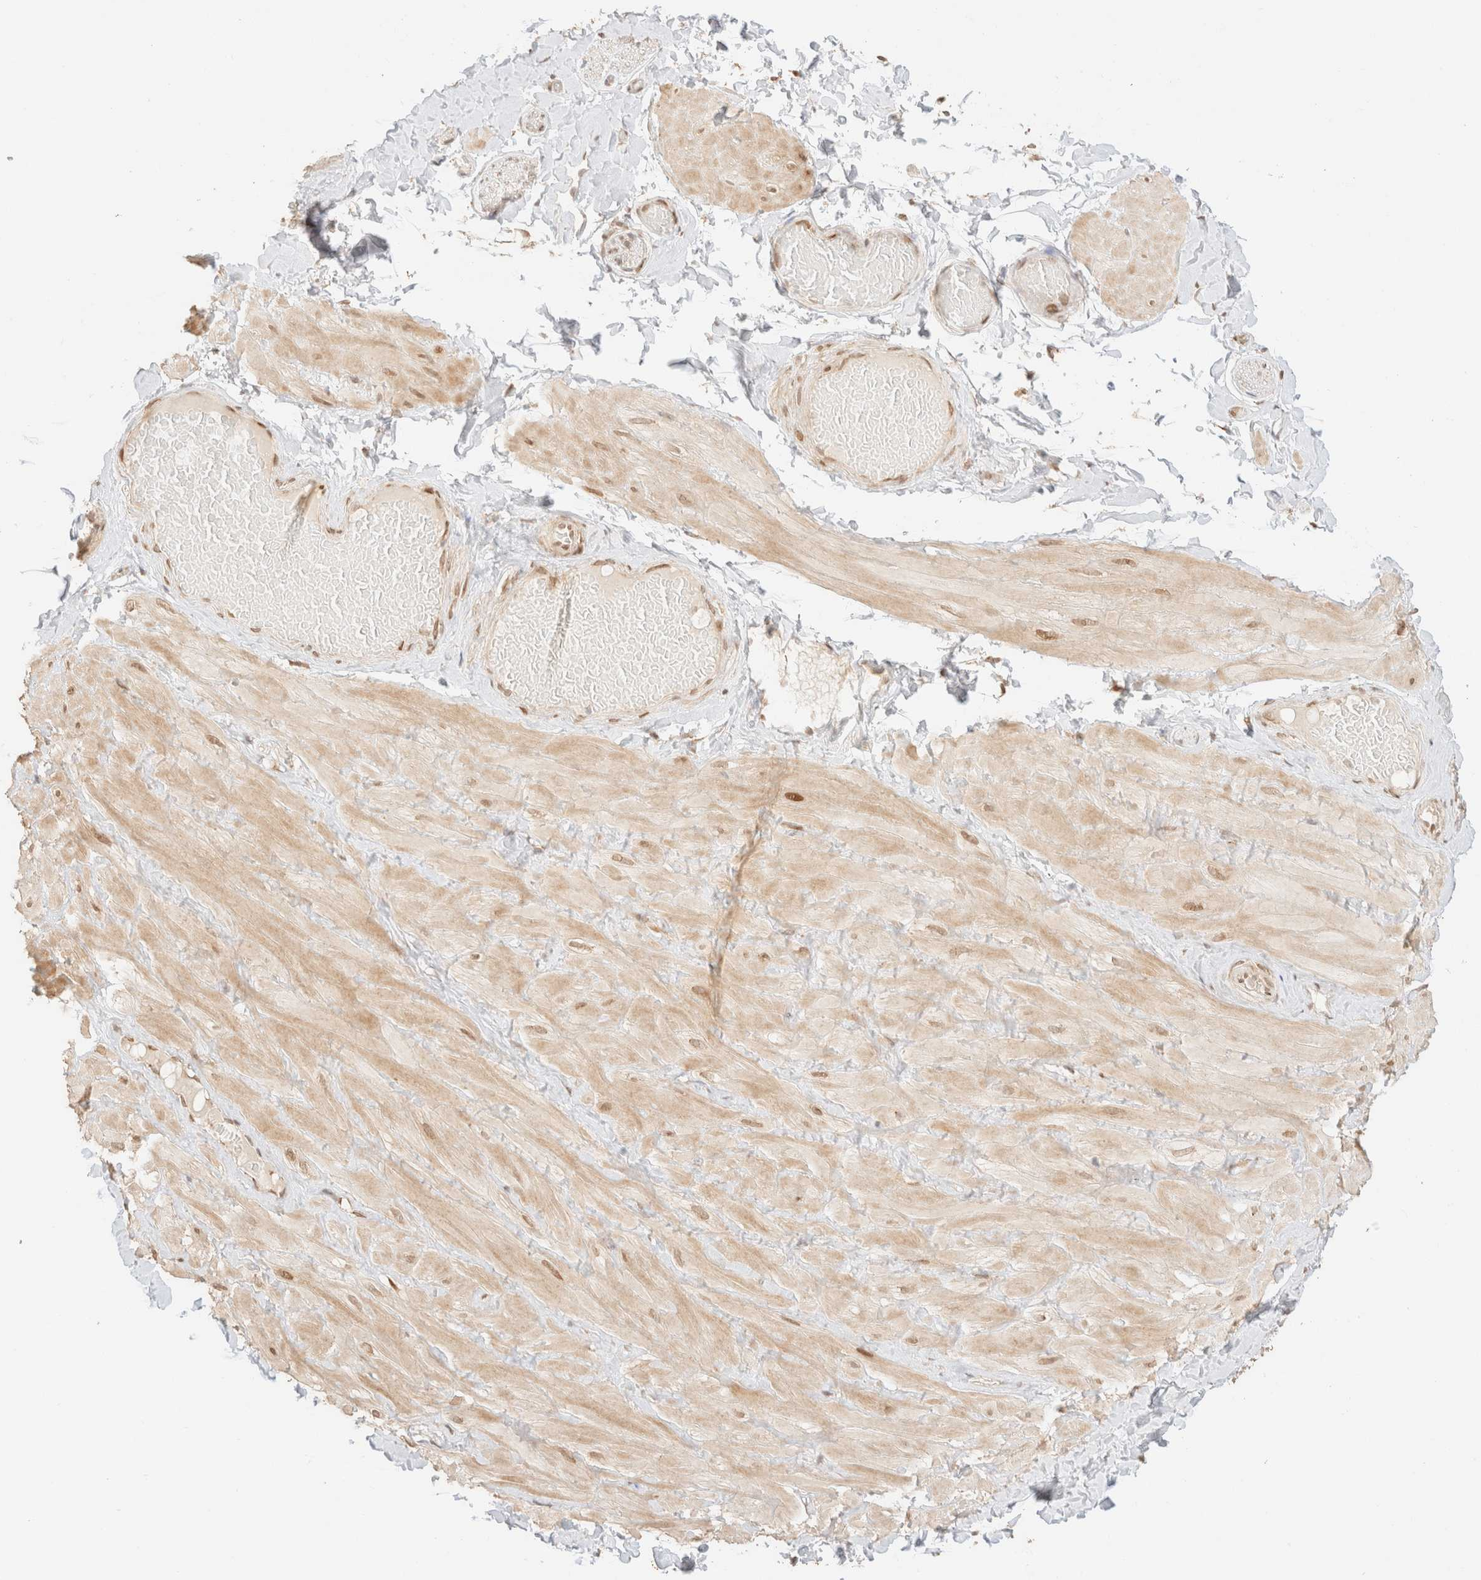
{"staining": {"intensity": "moderate", "quantity": ">75%", "location": "cytoplasmic/membranous"}, "tissue": "adipose tissue", "cell_type": "Adipocytes", "image_type": "normal", "snomed": [{"axis": "morphology", "description": "Normal tissue, NOS"}, {"axis": "topography", "description": "Adipose tissue"}, {"axis": "topography", "description": "Vascular tissue"}, {"axis": "topography", "description": "Peripheral nerve tissue"}], "caption": "Immunohistochemistry (IHC) staining of unremarkable adipose tissue, which displays medium levels of moderate cytoplasmic/membranous positivity in approximately >75% of adipocytes indicating moderate cytoplasmic/membranous protein expression. The staining was performed using DAB (3,3'-diaminobenzidine) (brown) for protein detection and nuclei were counterstained in hematoxylin (blue).", "gene": "TACO1", "patient": {"sex": "male", "age": 25}}